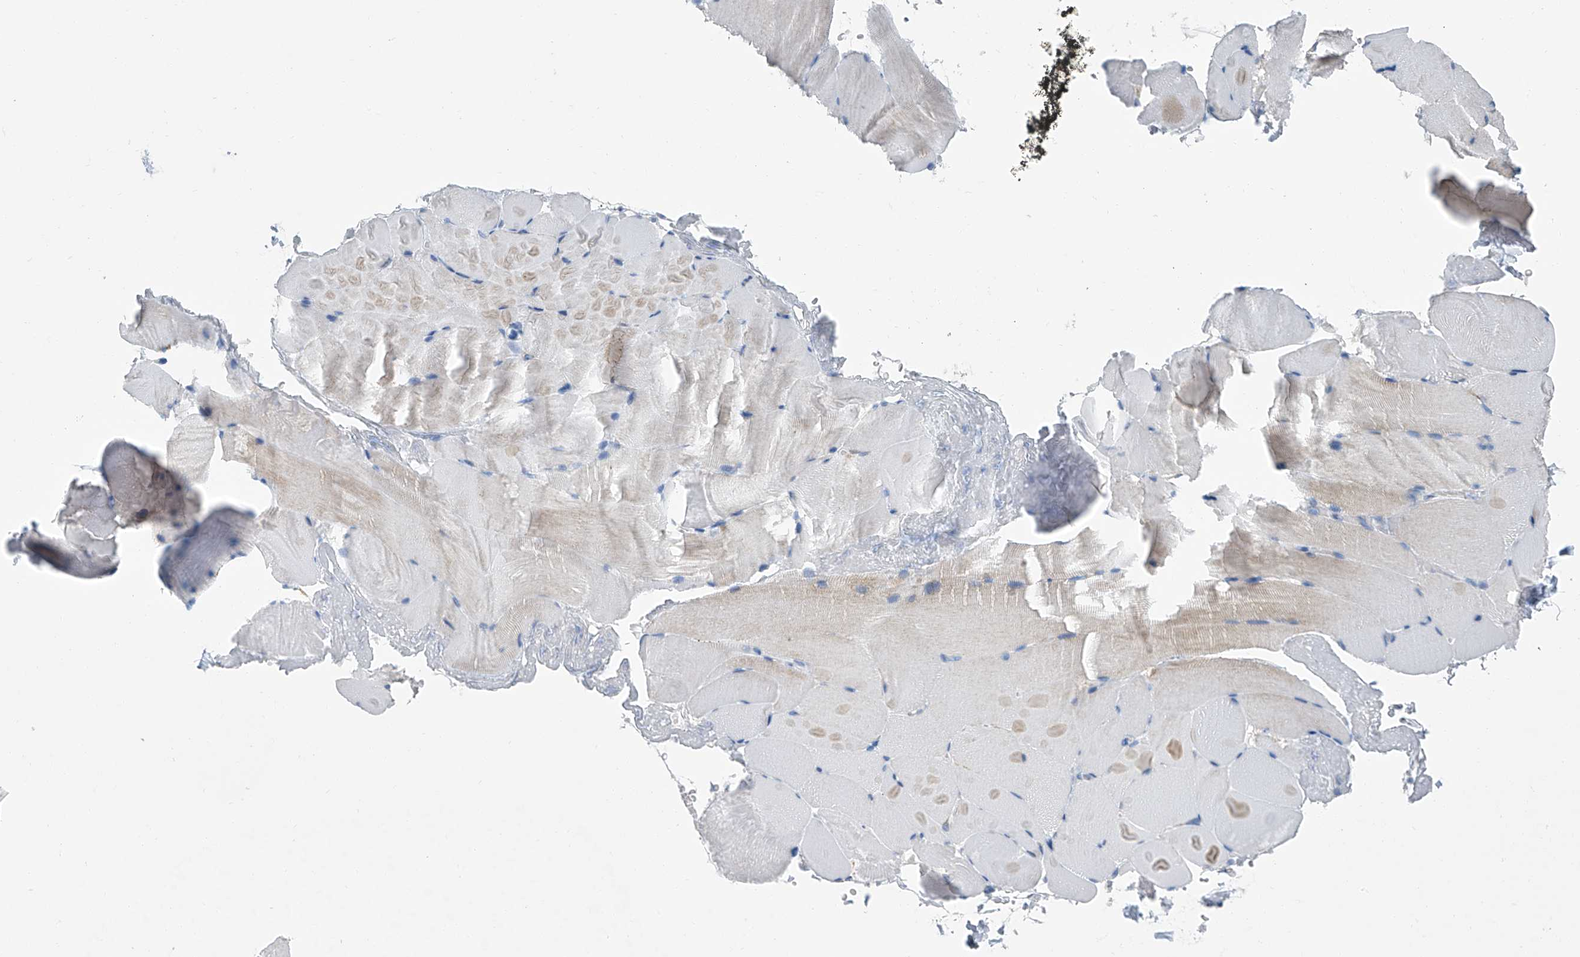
{"staining": {"intensity": "moderate", "quantity": "<25%", "location": "cytoplasmic/membranous"}, "tissue": "skeletal muscle", "cell_type": "Myocytes", "image_type": "normal", "snomed": [{"axis": "morphology", "description": "Normal tissue, NOS"}, {"axis": "topography", "description": "Skeletal muscle"}, {"axis": "topography", "description": "Parathyroid gland"}], "caption": "DAB immunohistochemical staining of unremarkable skeletal muscle reveals moderate cytoplasmic/membranous protein expression in approximately <25% of myocytes. (DAB (3,3'-diaminobenzidine) IHC, brown staining for protein, blue staining for nuclei).", "gene": "MT", "patient": {"sex": "female", "age": 37}}